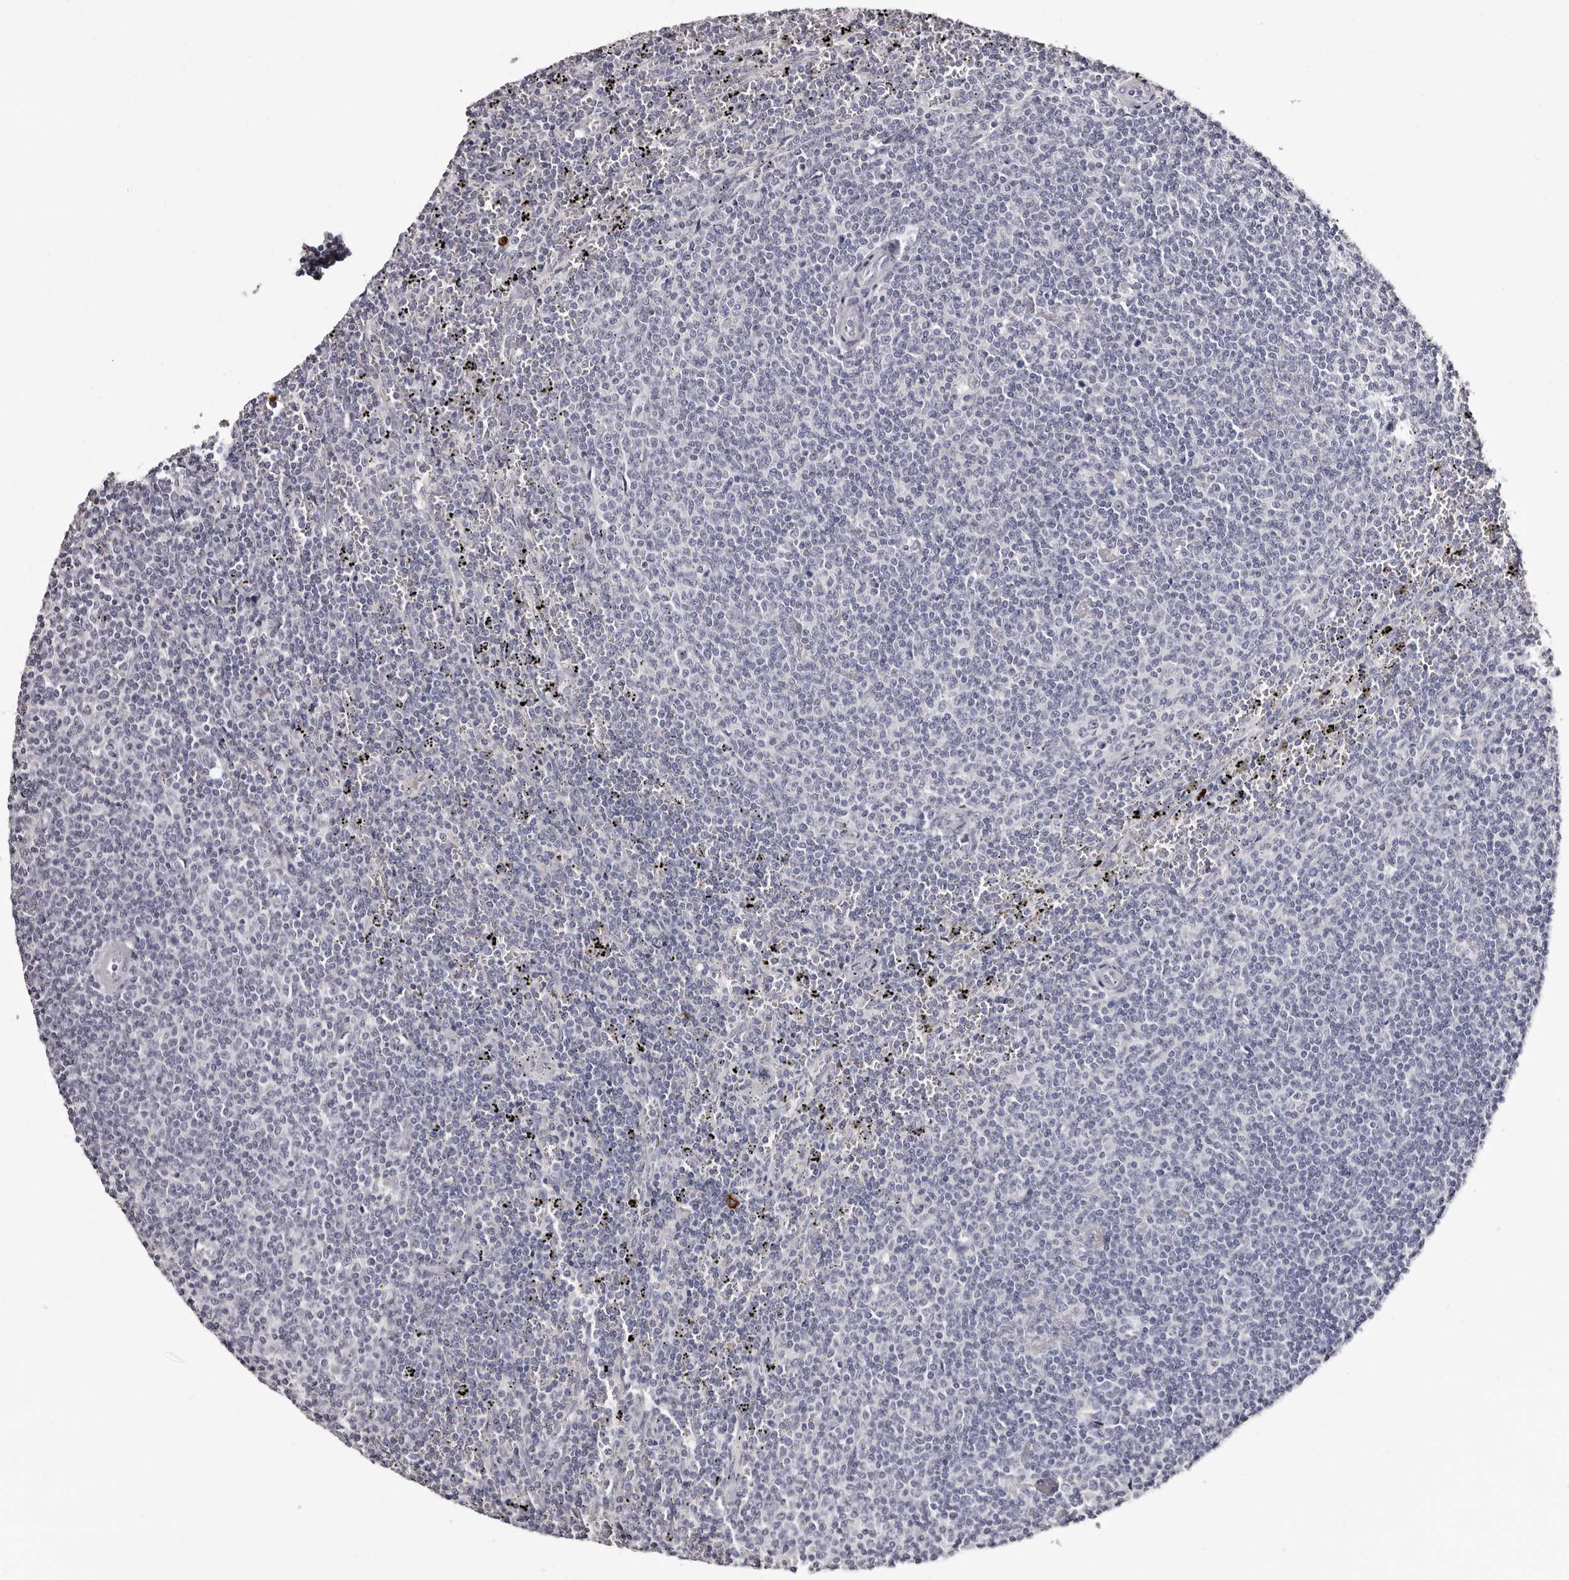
{"staining": {"intensity": "negative", "quantity": "none", "location": "none"}, "tissue": "lymphoma", "cell_type": "Tumor cells", "image_type": "cancer", "snomed": [{"axis": "morphology", "description": "Malignant lymphoma, non-Hodgkin's type, Low grade"}, {"axis": "topography", "description": "Spleen"}], "caption": "The image displays no significant positivity in tumor cells of lymphoma.", "gene": "TBC1D22B", "patient": {"sex": "female", "age": 50}}